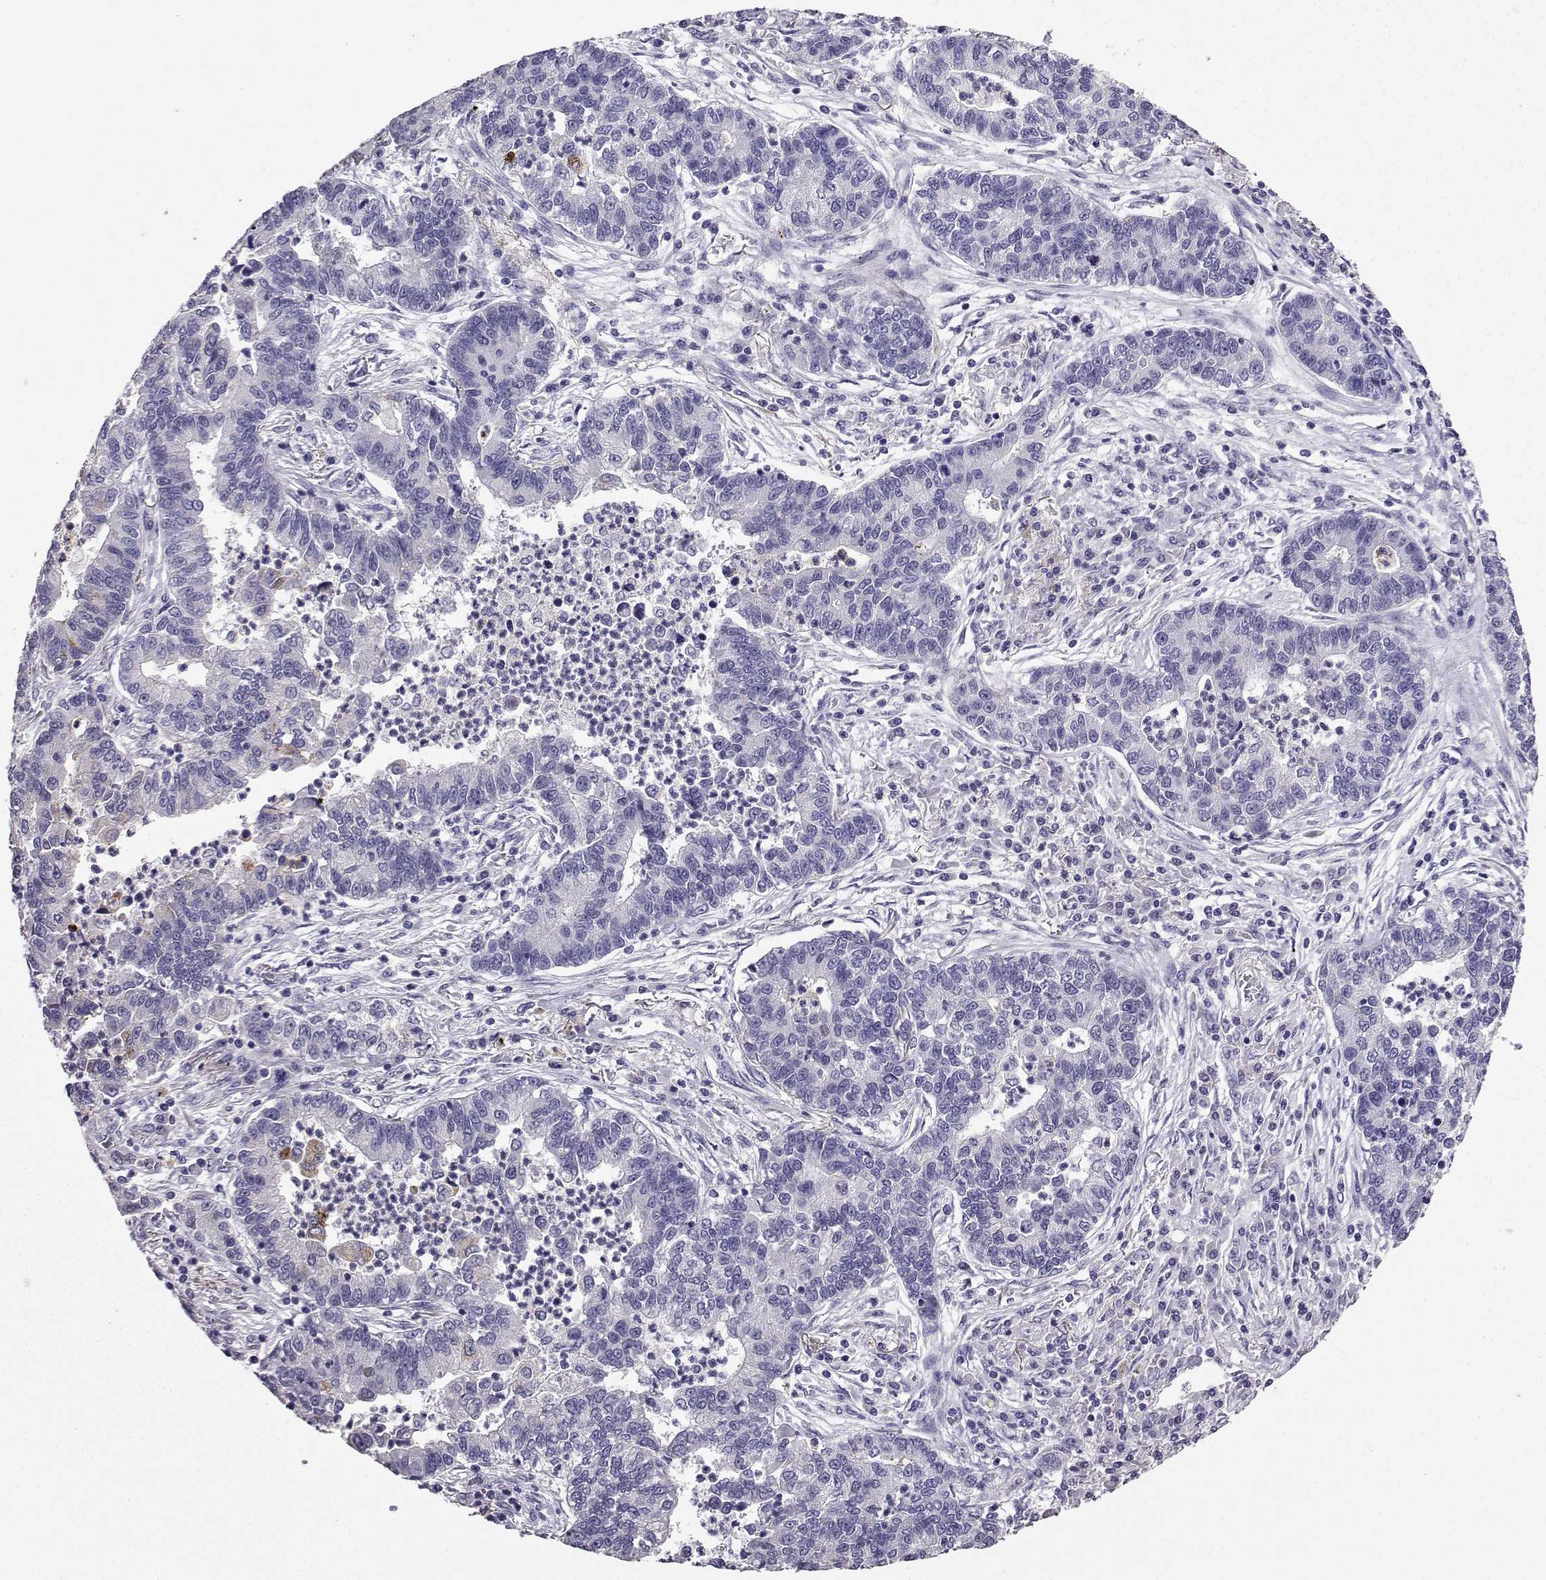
{"staining": {"intensity": "negative", "quantity": "none", "location": "none"}, "tissue": "lung cancer", "cell_type": "Tumor cells", "image_type": "cancer", "snomed": [{"axis": "morphology", "description": "Adenocarcinoma, NOS"}, {"axis": "topography", "description": "Lung"}], "caption": "The micrograph demonstrates no staining of tumor cells in lung cancer (adenocarcinoma).", "gene": "SPAG11B", "patient": {"sex": "female", "age": 57}}